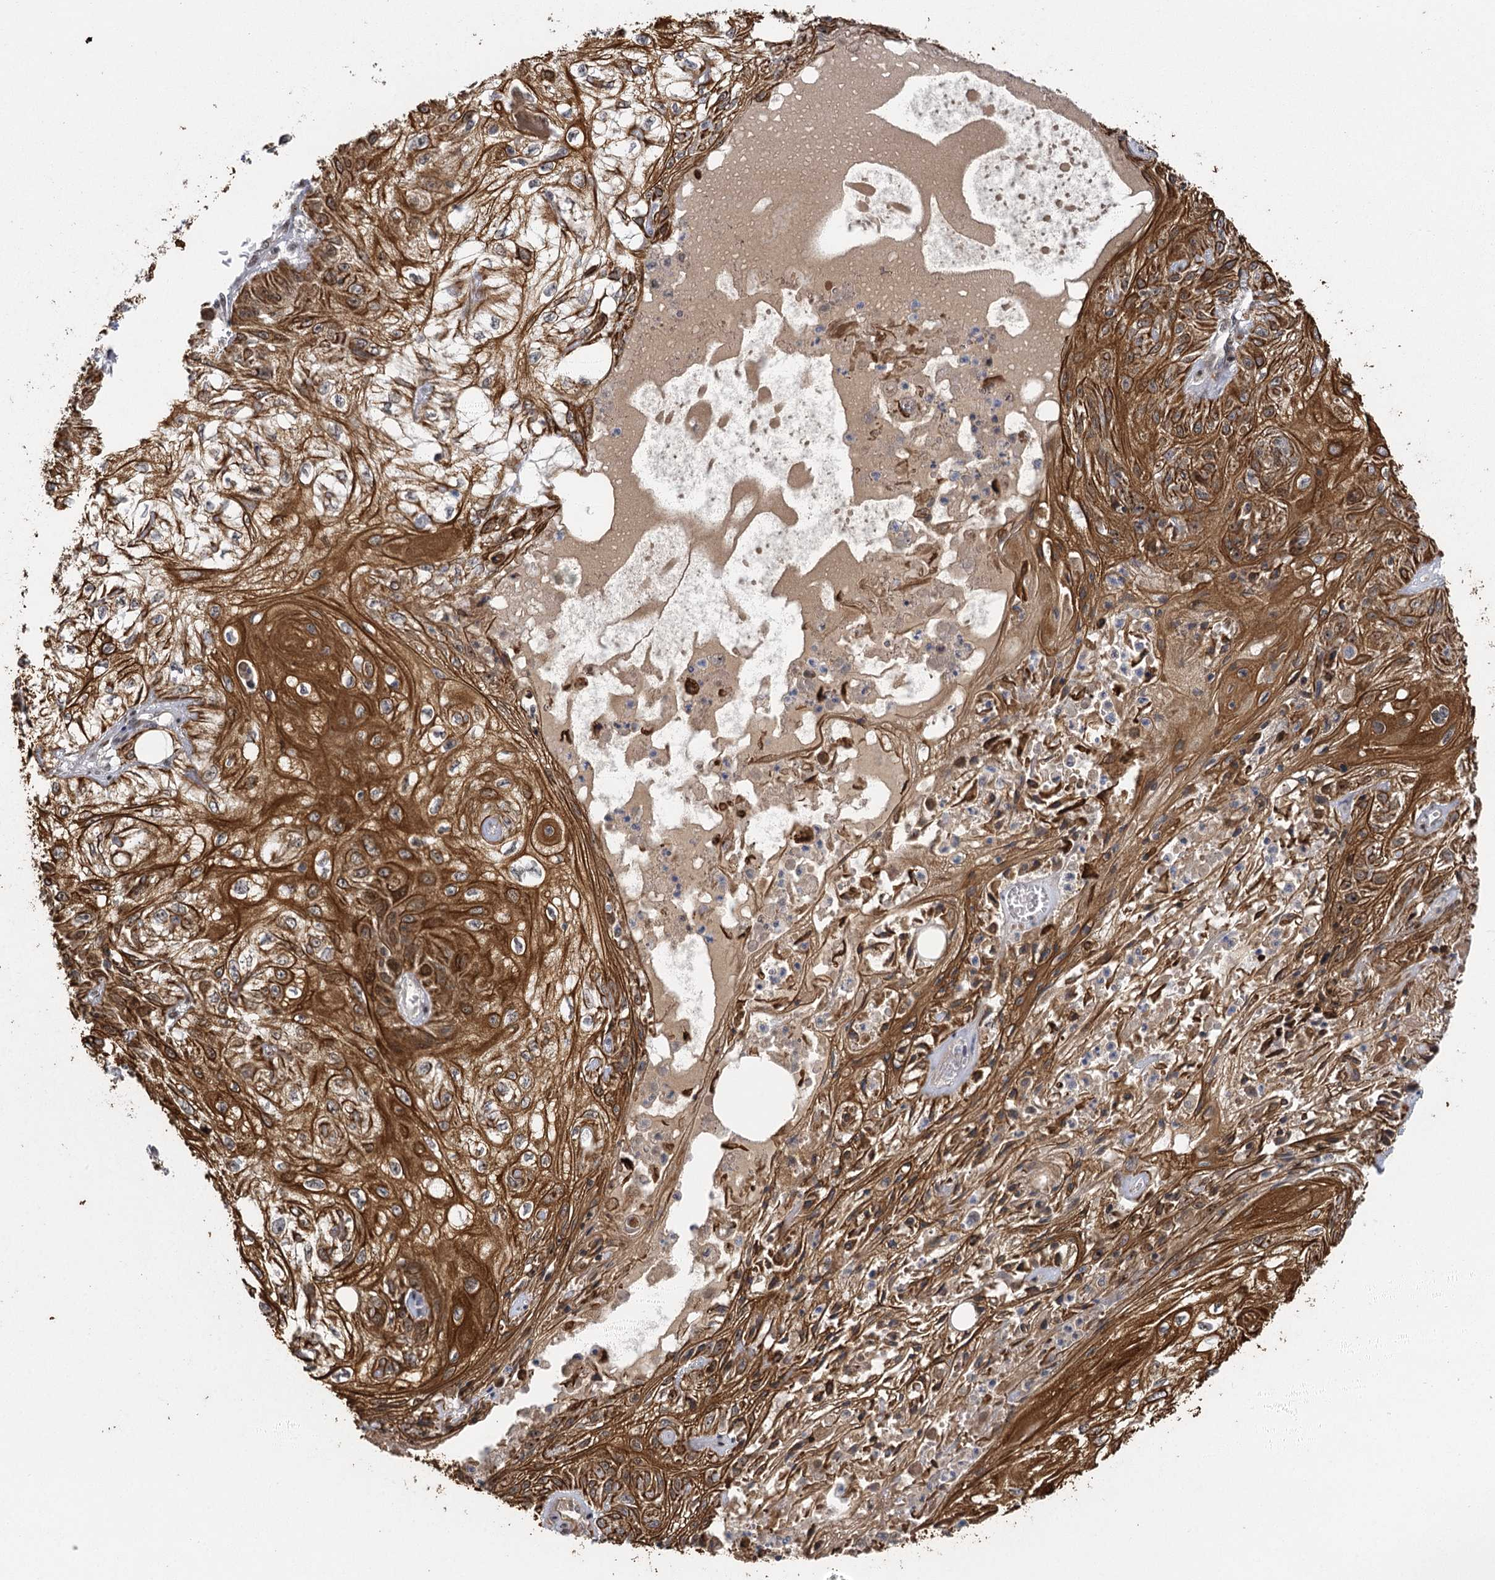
{"staining": {"intensity": "strong", "quantity": ">75%", "location": "cytoplasmic/membranous"}, "tissue": "skin cancer", "cell_type": "Tumor cells", "image_type": "cancer", "snomed": [{"axis": "morphology", "description": "Squamous cell carcinoma, NOS"}, {"axis": "morphology", "description": "Squamous cell carcinoma, metastatic, NOS"}, {"axis": "topography", "description": "Skin"}, {"axis": "topography", "description": "Lymph node"}], "caption": "IHC micrograph of human skin metastatic squamous cell carcinoma stained for a protein (brown), which reveals high levels of strong cytoplasmic/membranous positivity in approximately >75% of tumor cells.", "gene": "IL11RA", "patient": {"sex": "male", "age": 75}}